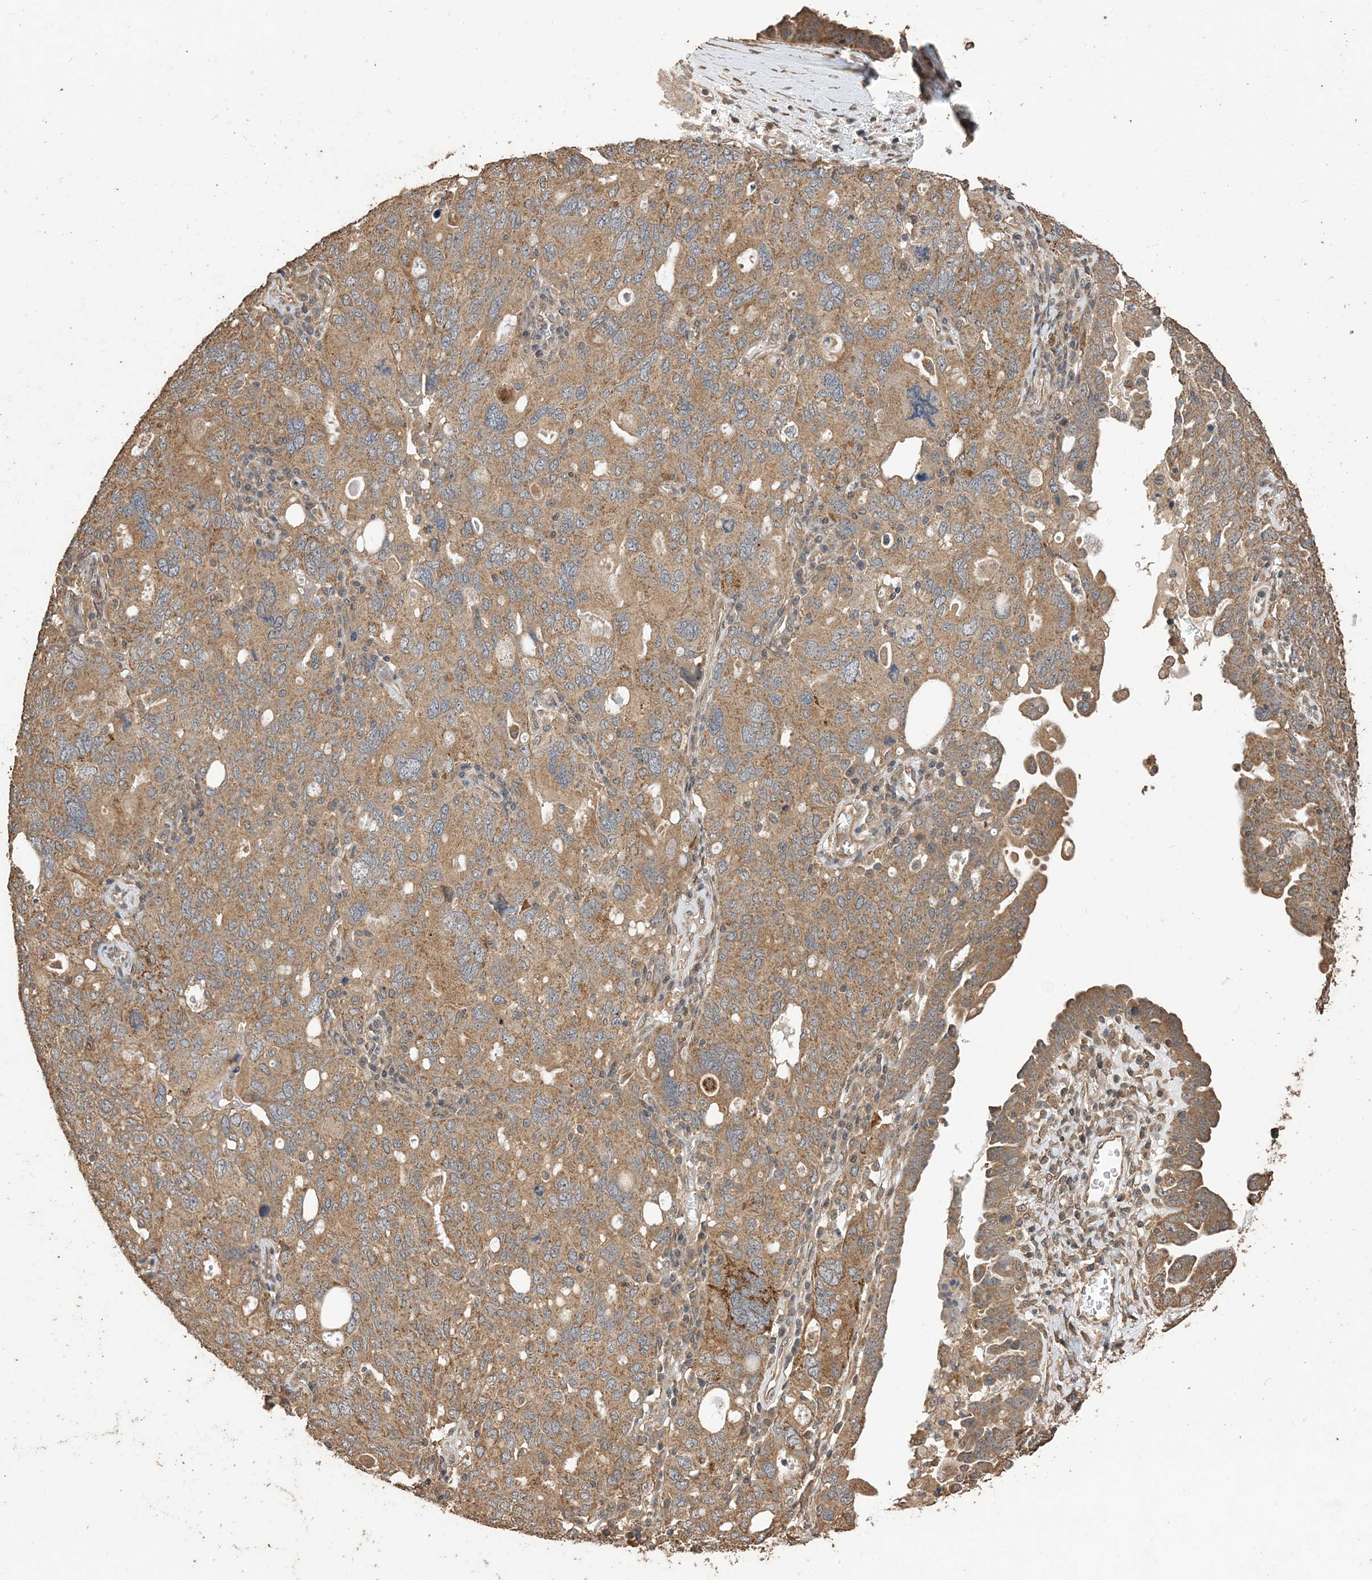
{"staining": {"intensity": "moderate", "quantity": ">75%", "location": "cytoplasmic/membranous"}, "tissue": "ovarian cancer", "cell_type": "Tumor cells", "image_type": "cancer", "snomed": [{"axis": "morphology", "description": "Carcinoma, endometroid"}, {"axis": "topography", "description": "Ovary"}], "caption": "Ovarian cancer (endometroid carcinoma) stained for a protein demonstrates moderate cytoplasmic/membranous positivity in tumor cells.", "gene": "ZKSCAN5", "patient": {"sex": "female", "age": 62}}